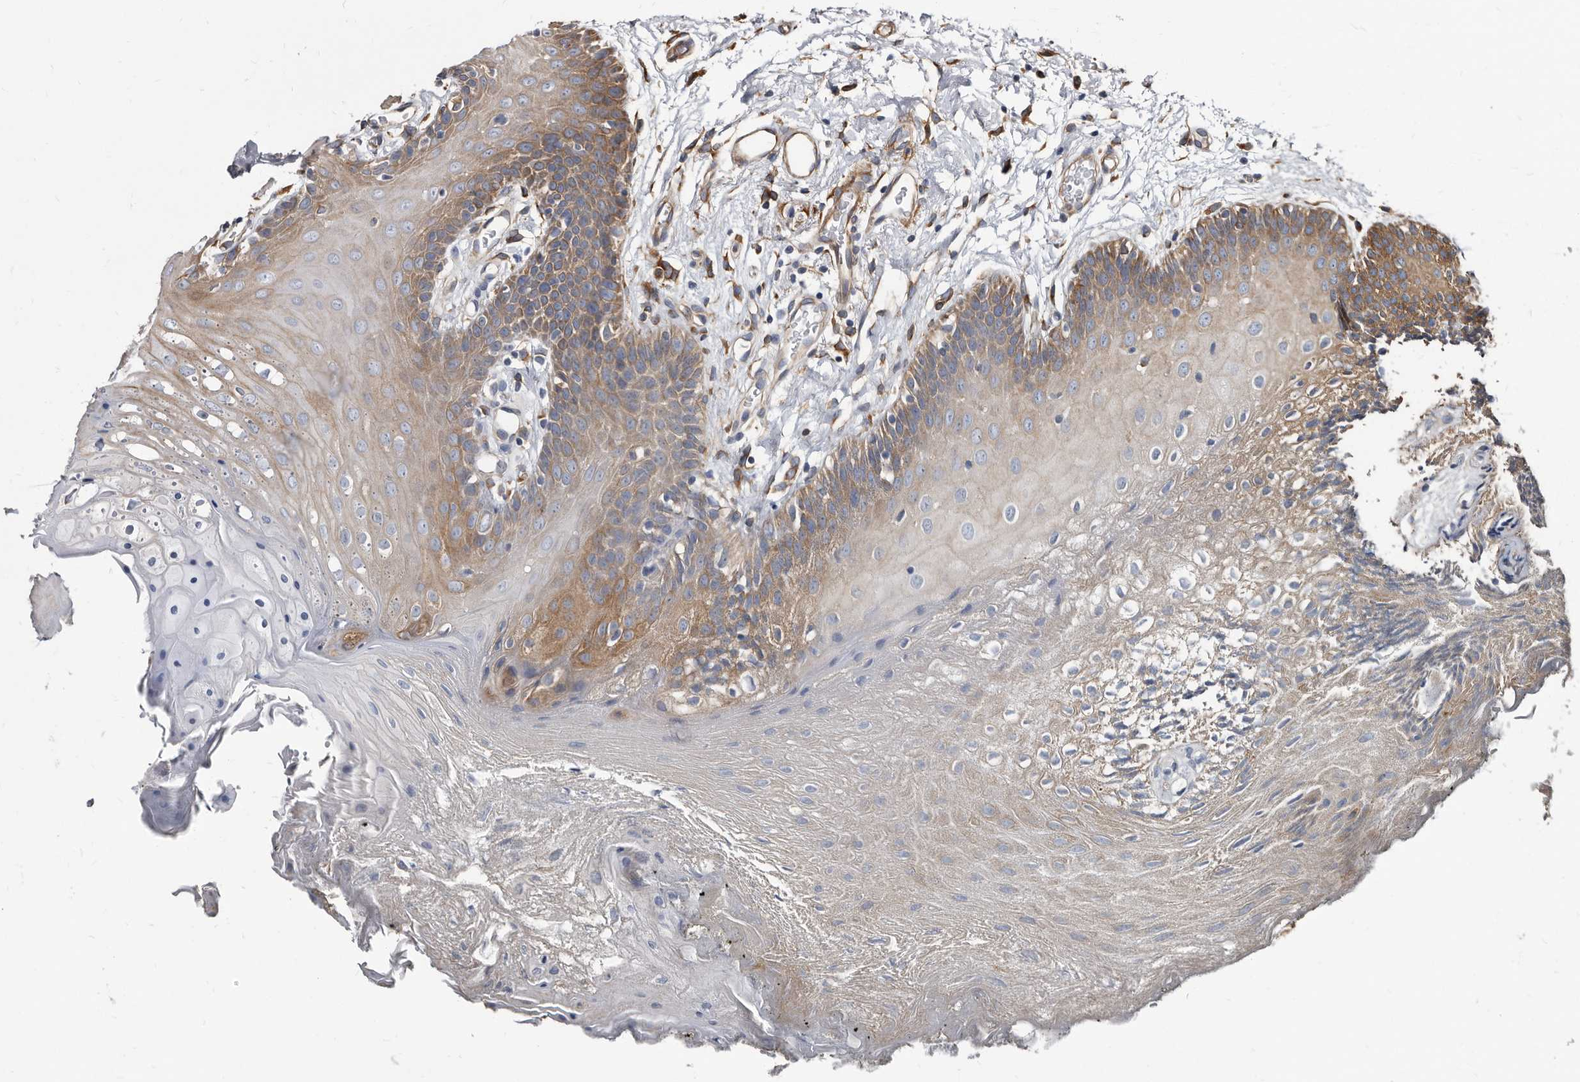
{"staining": {"intensity": "moderate", "quantity": "25%-75%", "location": "cytoplasmic/membranous"}, "tissue": "oral mucosa", "cell_type": "Squamous epithelial cells", "image_type": "normal", "snomed": [{"axis": "morphology", "description": "Normal tissue, NOS"}, {"axis": "morphology", "description": "Squamous cell carcinoma, NOS"}, {"axis": "topography", "description": "Skeletal muscle"}, {"axis": "topography", "description": "Oral tissue"}, {"axis": "topography", "description": "Salivary gland"}, {"axis": "topography", "description": "Head-Neck"}], "caption": "Oral mucosa stained with DAB (3,3'-diaminobenzidine) immunohistochemistry displays medium levels of moderate cytoplasmic/membranous expression in about 25%-75% of squamous epithelial cells. The protein is shown in brown color, while the nuclei are stained blue.", "gene": "KCTD20", "patient": {"sex": "male", "age": 54}}